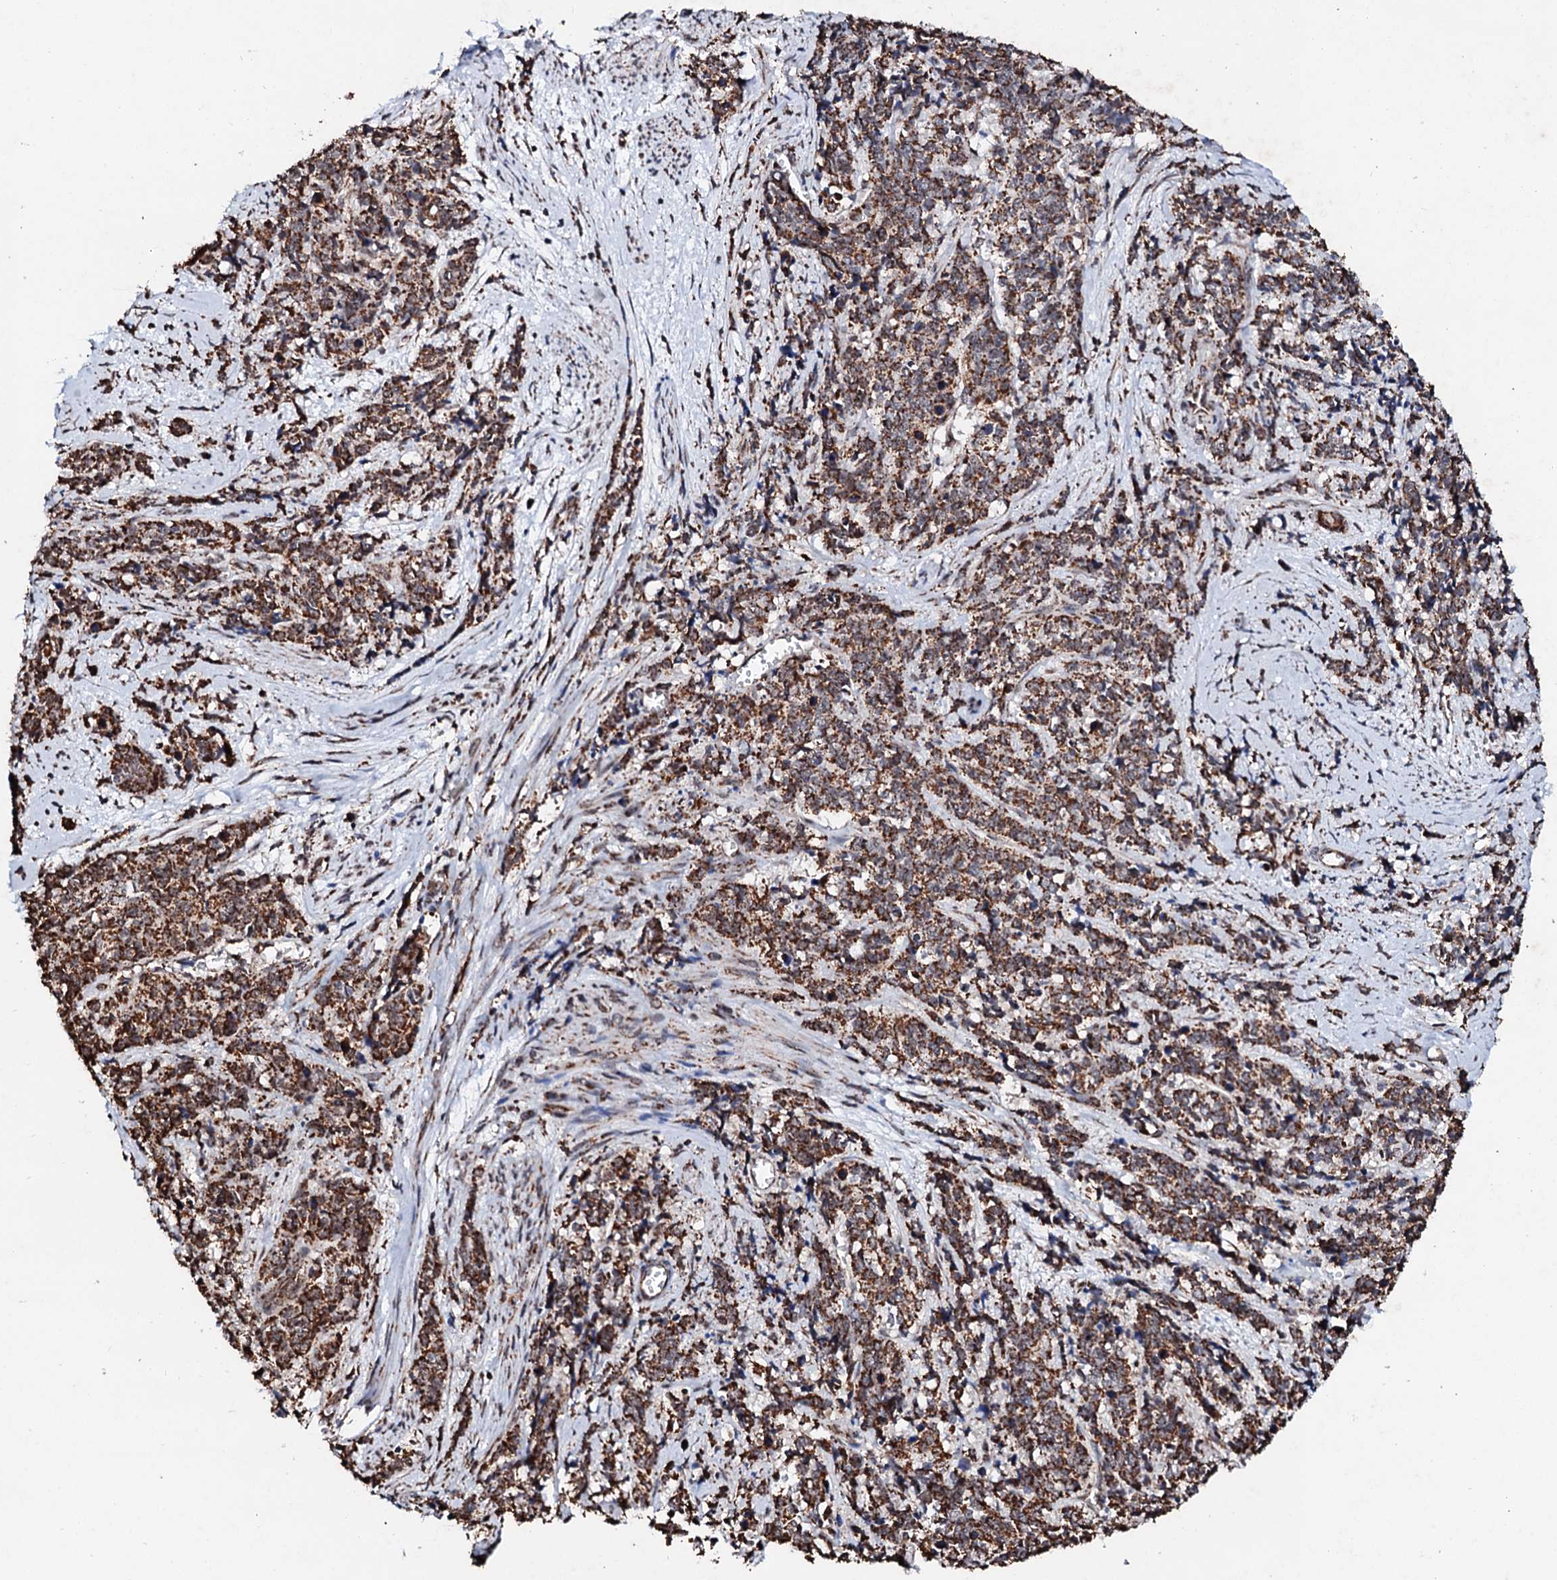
{"staining": {"intensity": "strong", "quantity": ">75%", "location": "cytoplasmic/membranous"}, "tissue": "cervical cancer", "cell_type": "Tumor cells", "image_type": "cancer", "snomed": [{"axis": "morphology", "description": "Squamous cell carcinoma, NOS"}, {"axis": "topography", "description": "Cervix"}], "caption": "Cervical squamous cell carcinoma was stained to show a protein in brown. There is high levels of strong cytoplasmic/membranous expression in about >75% of tumor cells. (DAB IHC, brown staining for protein, blue staining for nuclei).", "gene": "SECISBP2L", "patient": {"sex": "female", "age": 60}}